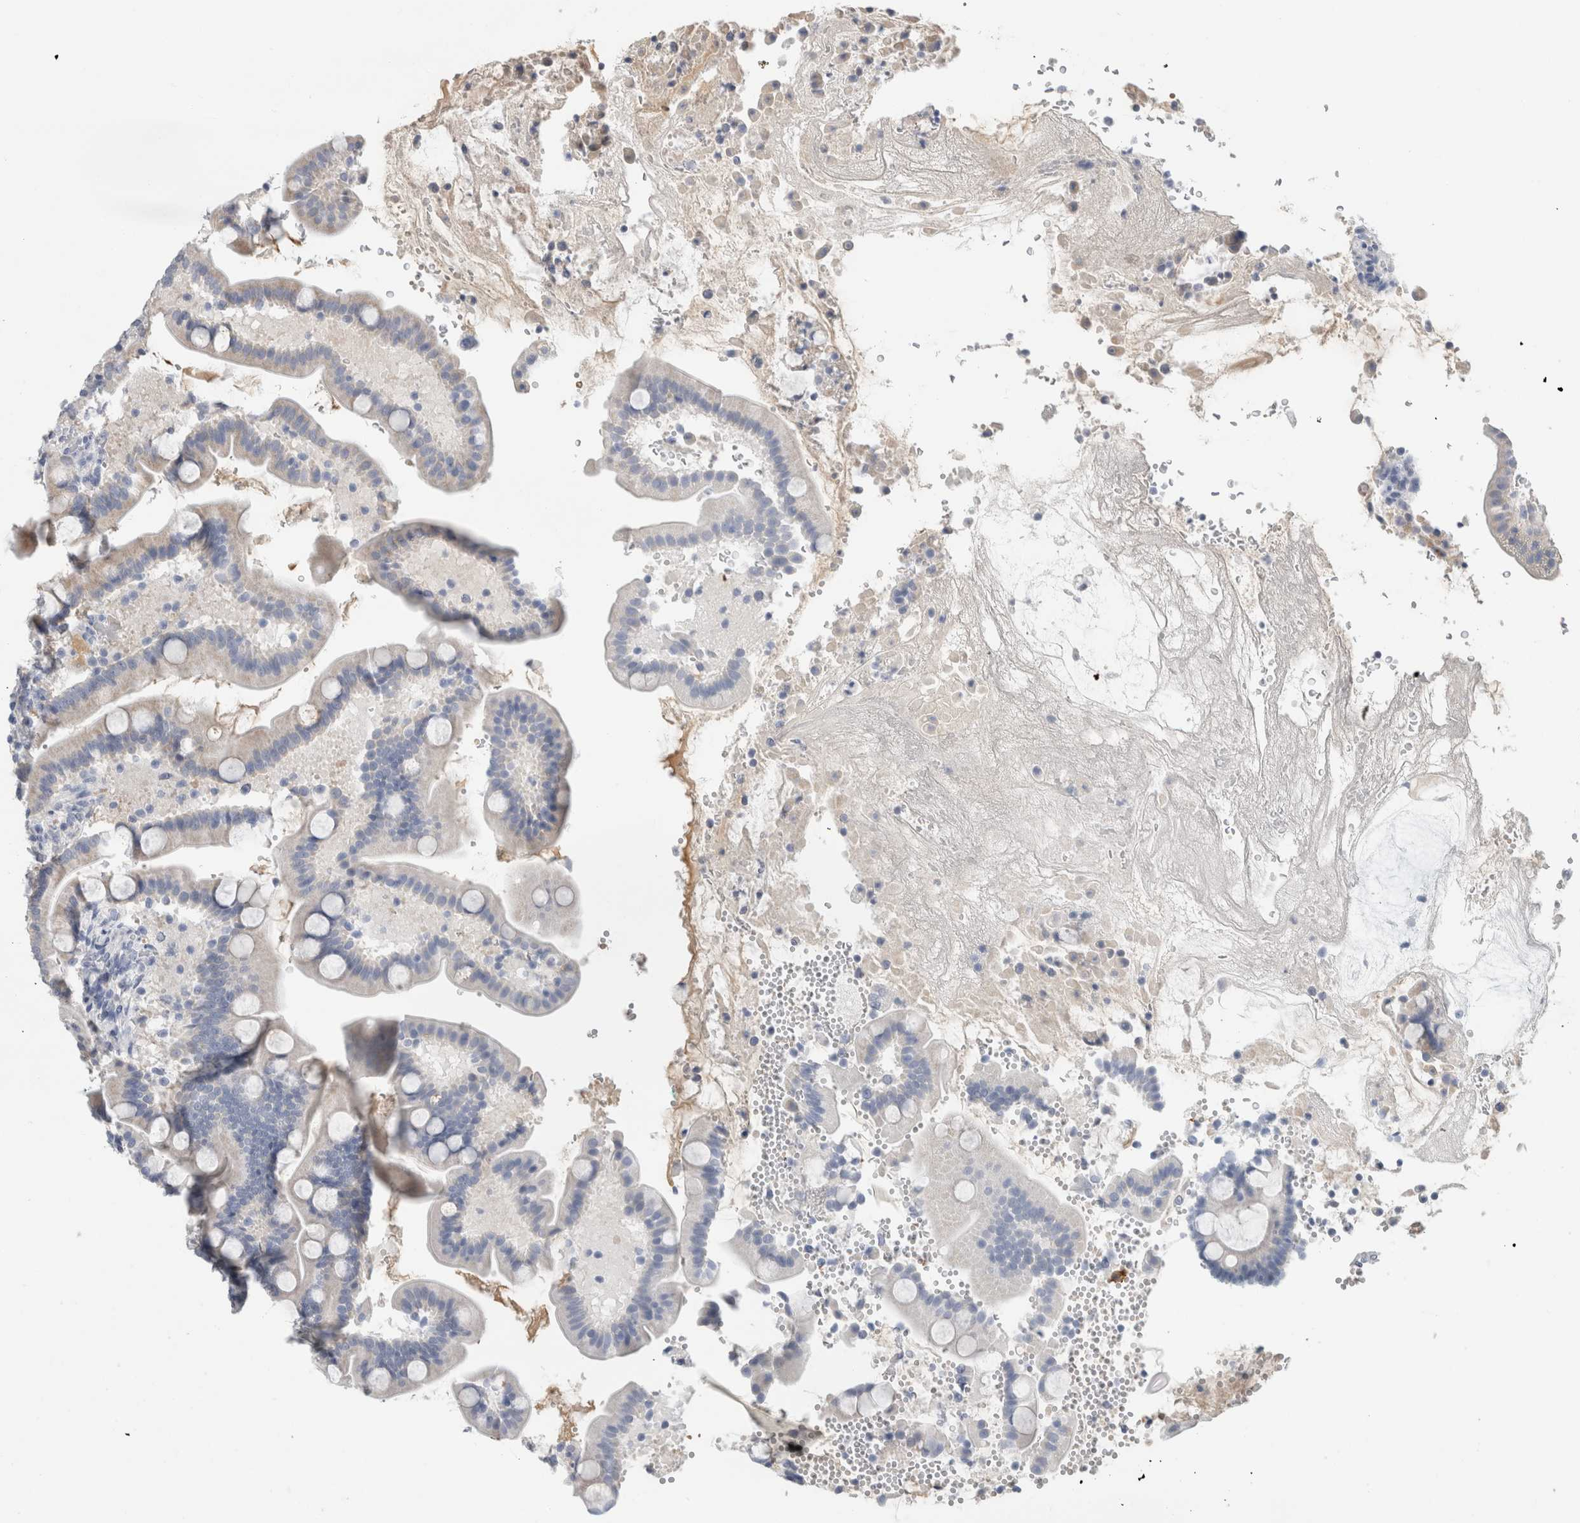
{"staining": {"intensity": "negative", "quantity": "none", "location": "none"}, "tissue": "duodenum", "cell_type": "Glandular cells", "image_type": "normal", "snomed": [{"axis": "morphology", "description": "Normal tissue, NOS"}, {"axis": "topography", "description": "Duodenum"}], "caption": "Micrograph shows no protein positivity in glandular cells of normal duodenum.", "gene": "SCGB1A1", "patient": {"sex": "male", "age": 54}}